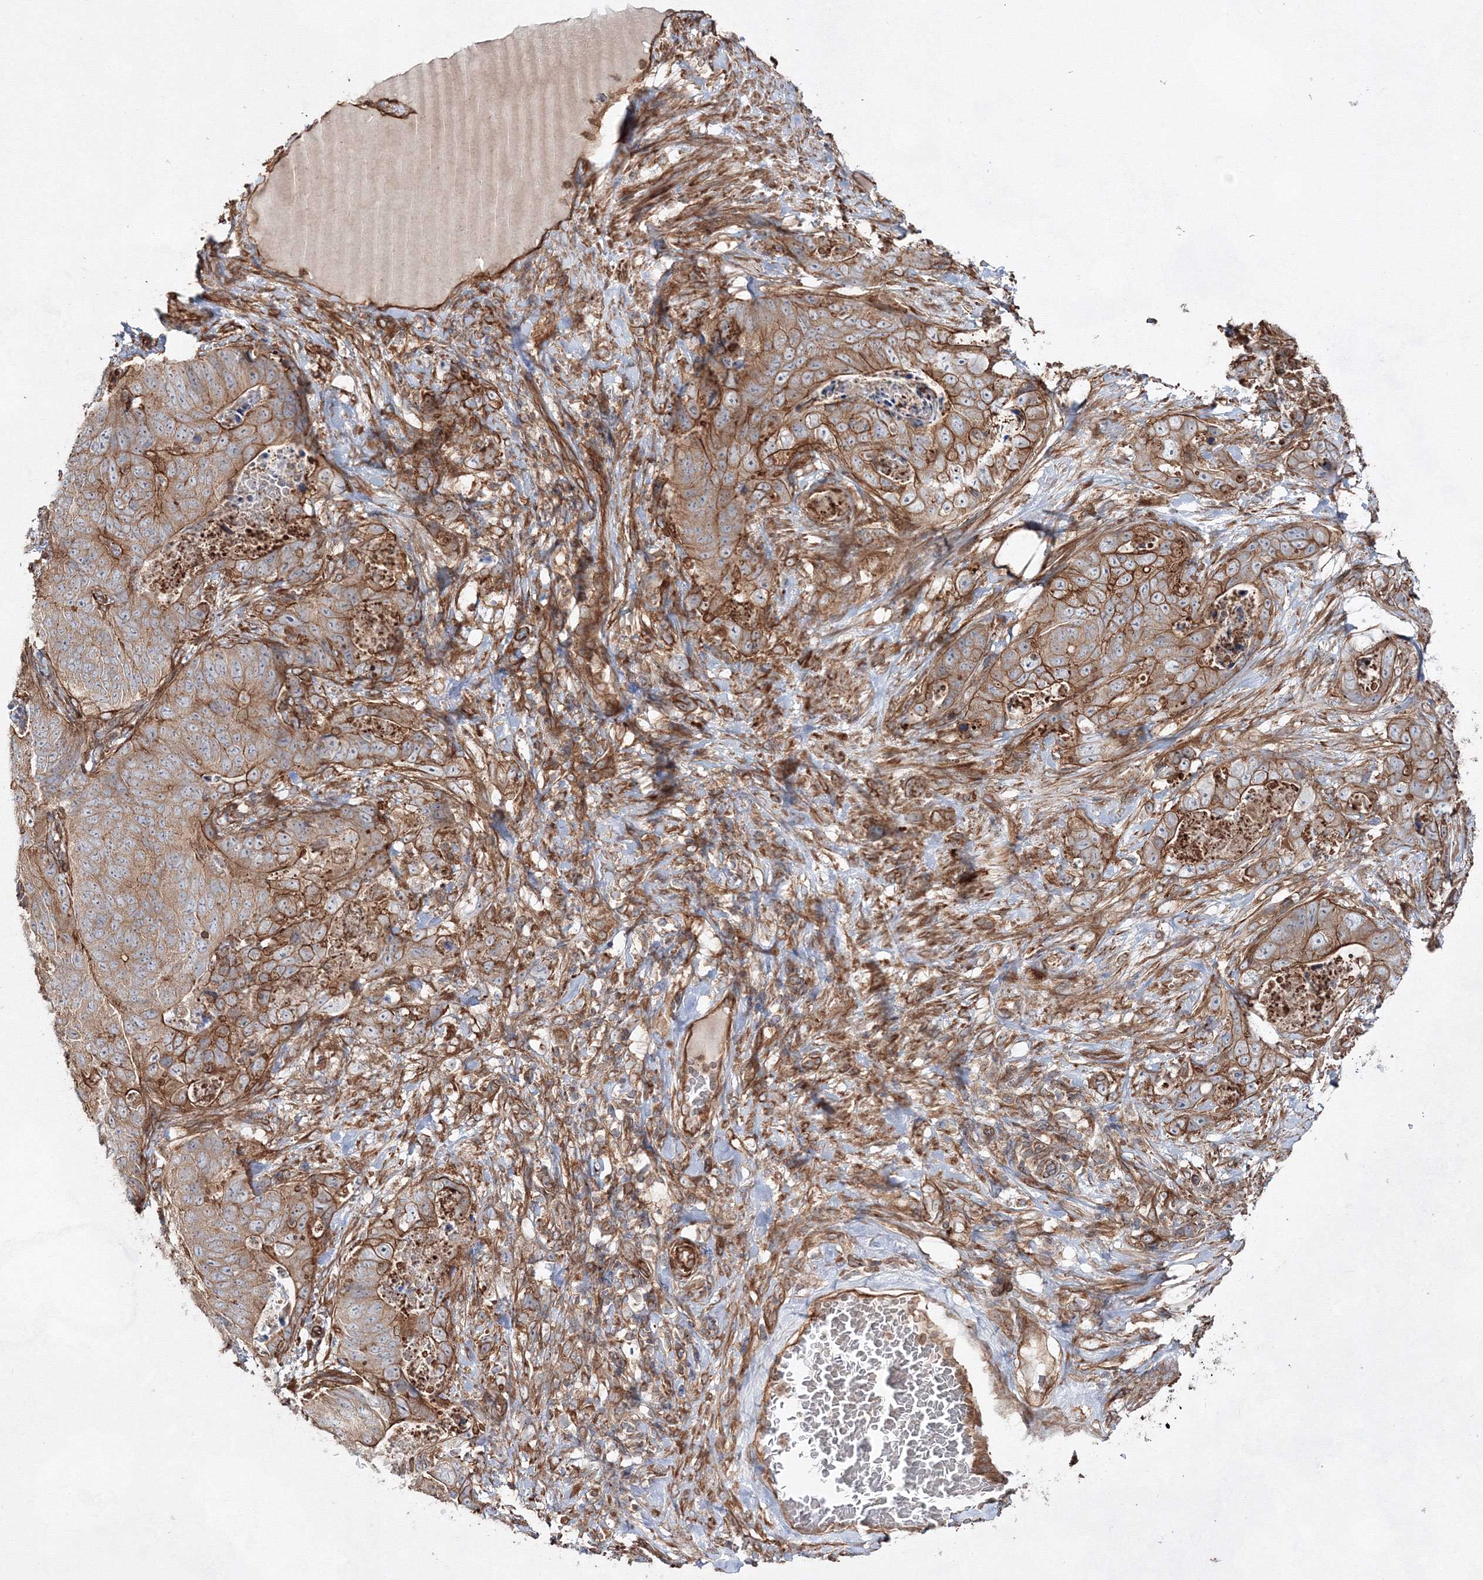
{"staining": {"intensity": "moderate", "quantity": ">75%", "location": "cytoplasmic/membranous"}, "tissue": "stomach cancer", "cell_type": "Tumor cells", "image_type": "cancer", "snomed": [{"axis": "morphology", "description": "Normal tissue, NOS"}, {"axis": "morphology", "description": "Adenocarcinoma, NOS"}, {"axis": "topography", "description": "Stomach"}], "caption": "Immunohistochemical staining of stomach cancer demonstrates medium levels of moderate cytoplasmic/membranous expression in approximately >75% of tumor cells.", "gene": "EXOC6", "patient": {"sex": "female", "age": 89}}